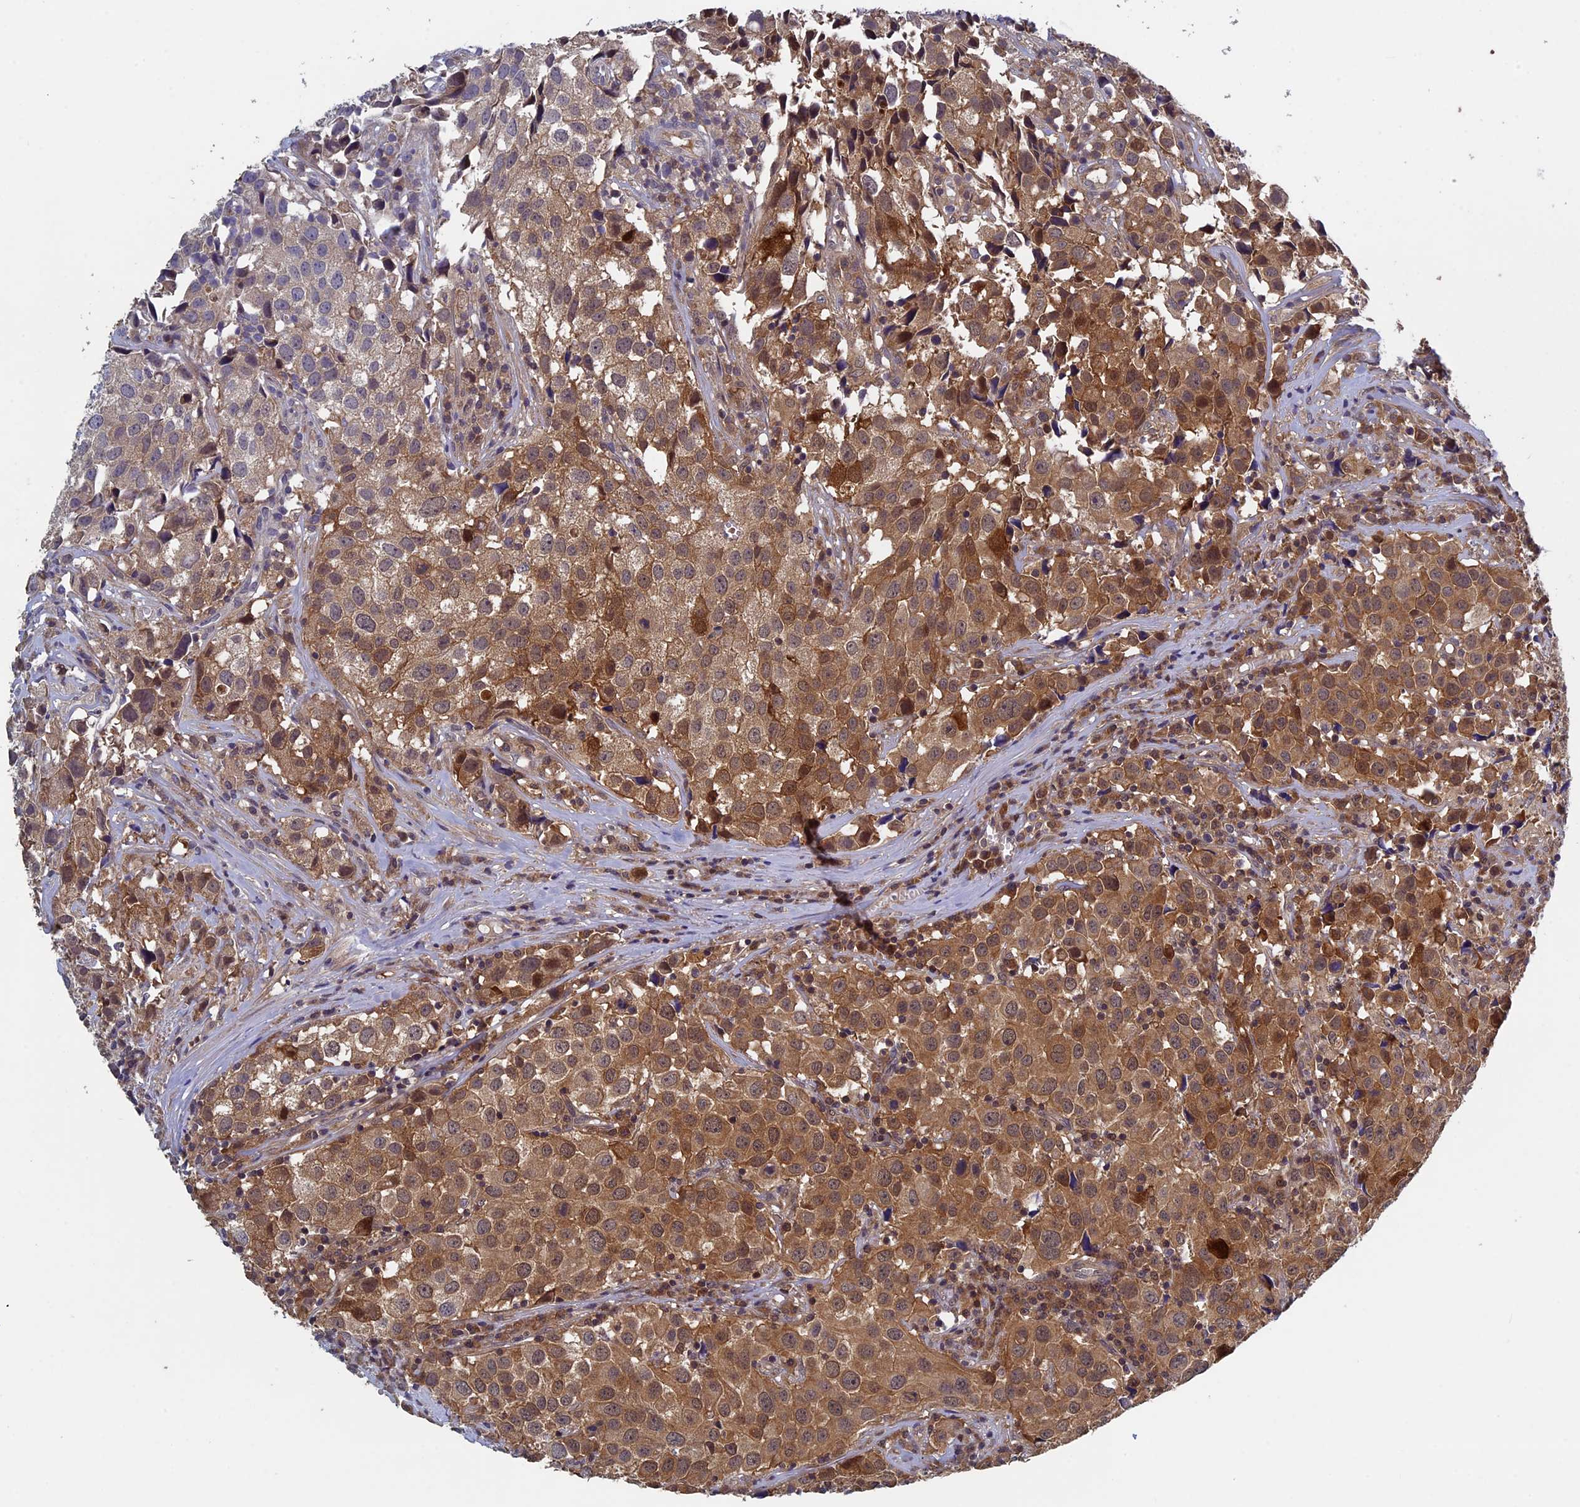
{"staining": {"intensity": "moderate", "quantity": ">75%", "location": "cytoplasmic/membranous"}, "tissue": "urothelial cancer", "cell_type": "Tumor cells", "image_type": "cancer", "snomed": [{"axis": "morphology", "description": "Urothelial carcinoma, High grade"}, {"axis": "topography", "description": "Urinary bladder"}], "caption": "An IHC histopathology image of tumor tissue is shown. Protein staining in brown labels moderate cytoplasmic/membranous positivity in urothelial cancer within tumor cells.", "gene": "LCMT1", "patient": {"sex": "female", "age": 75}}